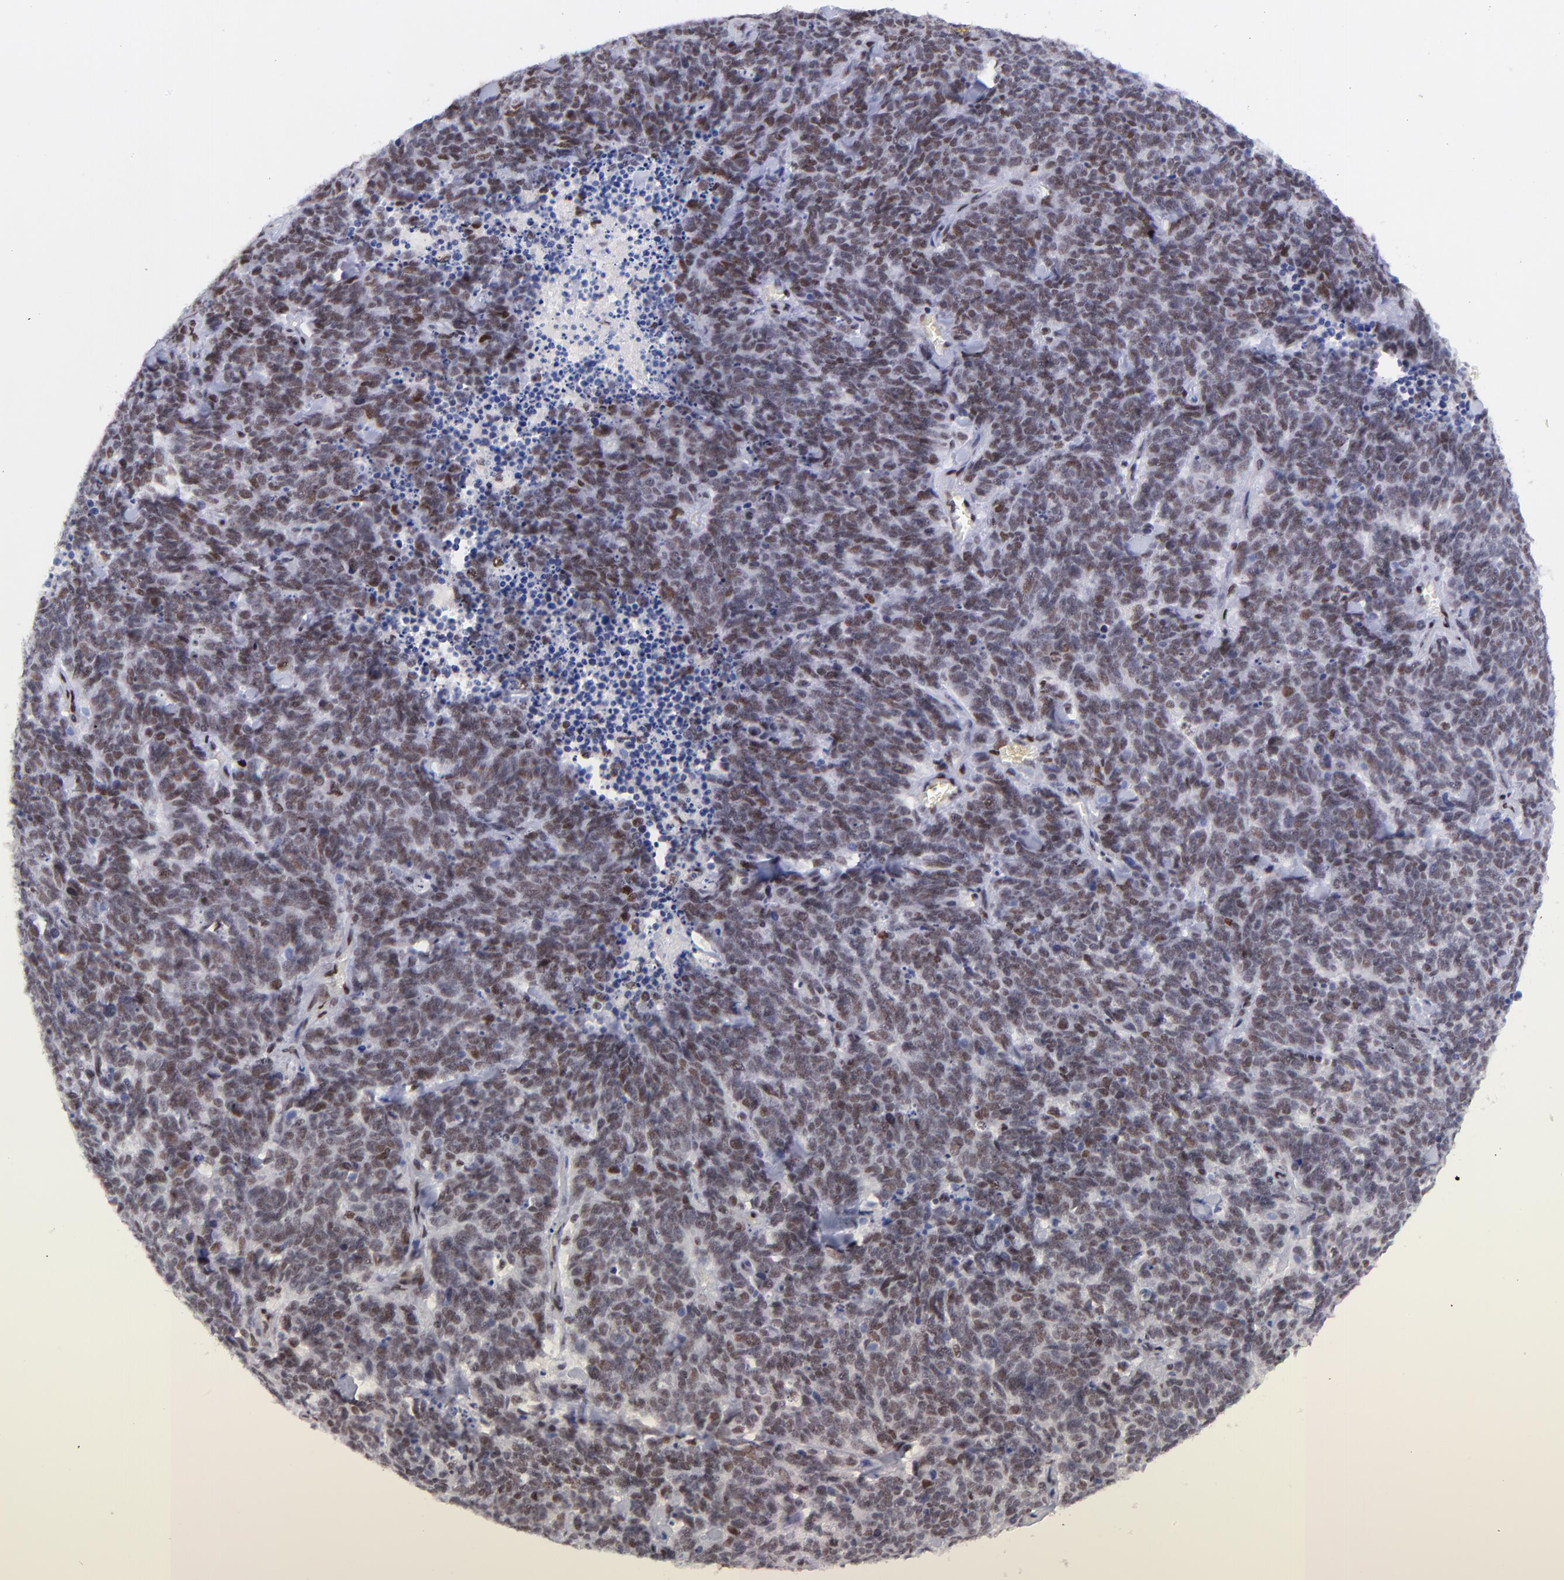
{"staining": {"intensity": "moderate", "quantity": ">75%", "location": "nuclear"}, "tissue": "lung cancer", "cell_type": "Tumor cells", "image_type": "cancer", "snomed": [{"axis": "morphology", "description": "Neoplasm, malignant, NOS"}, {"axis": "topography", "description": "Lung"}], "caption": "Immunohistochemical staining of human lung neoplasm (malignant) shows medium levels of moderate nuclear protein positivity in approximately >75% of tumor cells.", "gene": "MIDEAS", "patient": {"sex": "female", "age": 58}}